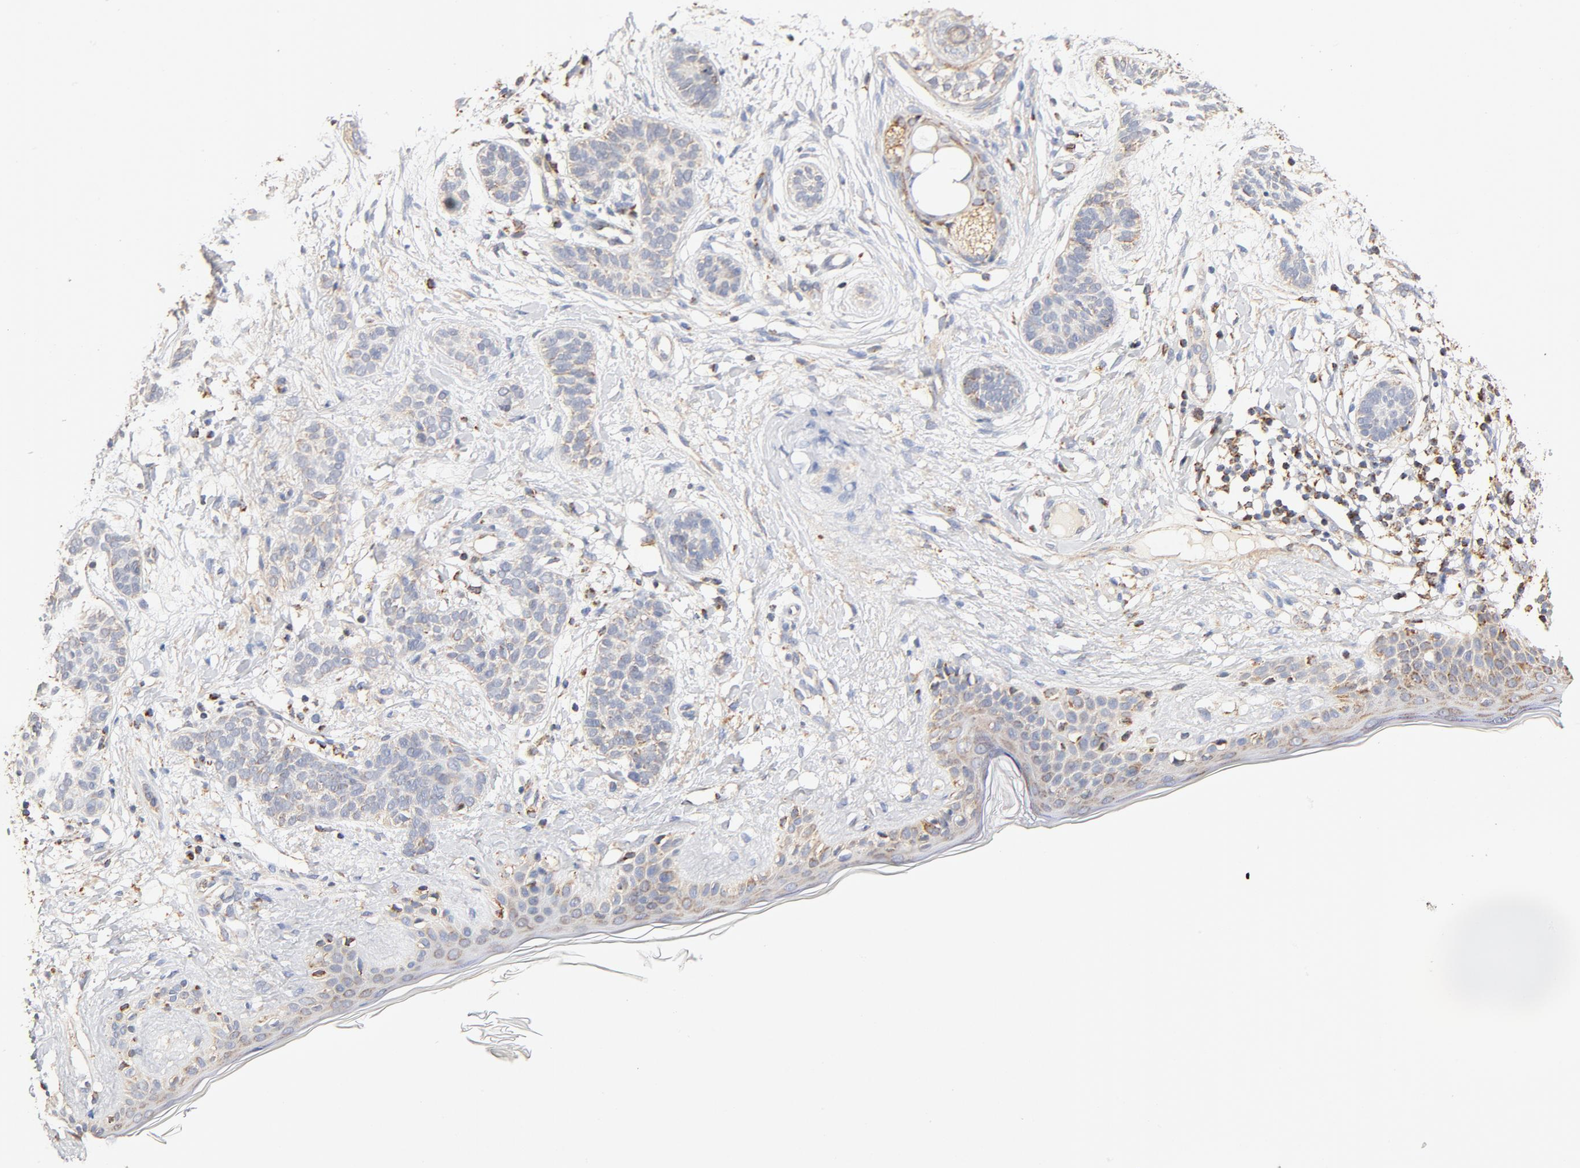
{"staining": {"intensity": "weak", "quantity": "25%-75%", "location": "cytoplasmic/membranous"}, "tissue": "skin cancer", "cell_type": "Tumor cells", "image_type": "cancer", "snomed": [{"axis": "morphology", "description": "Normal tissue, NOS"}, {"axis": "morphology", "description": "Basal cell carcinoma"}, {"axis": "topography", "description": "Skin"}], "caption": "Tumor cells exhibit low levels of weak cytoplasmic/membranous positivity in about 25%-75% of cells in human skin basal cell carcinoma.", "gene": "COX4I1", "patient": {"sex": "male", "age": 63}}